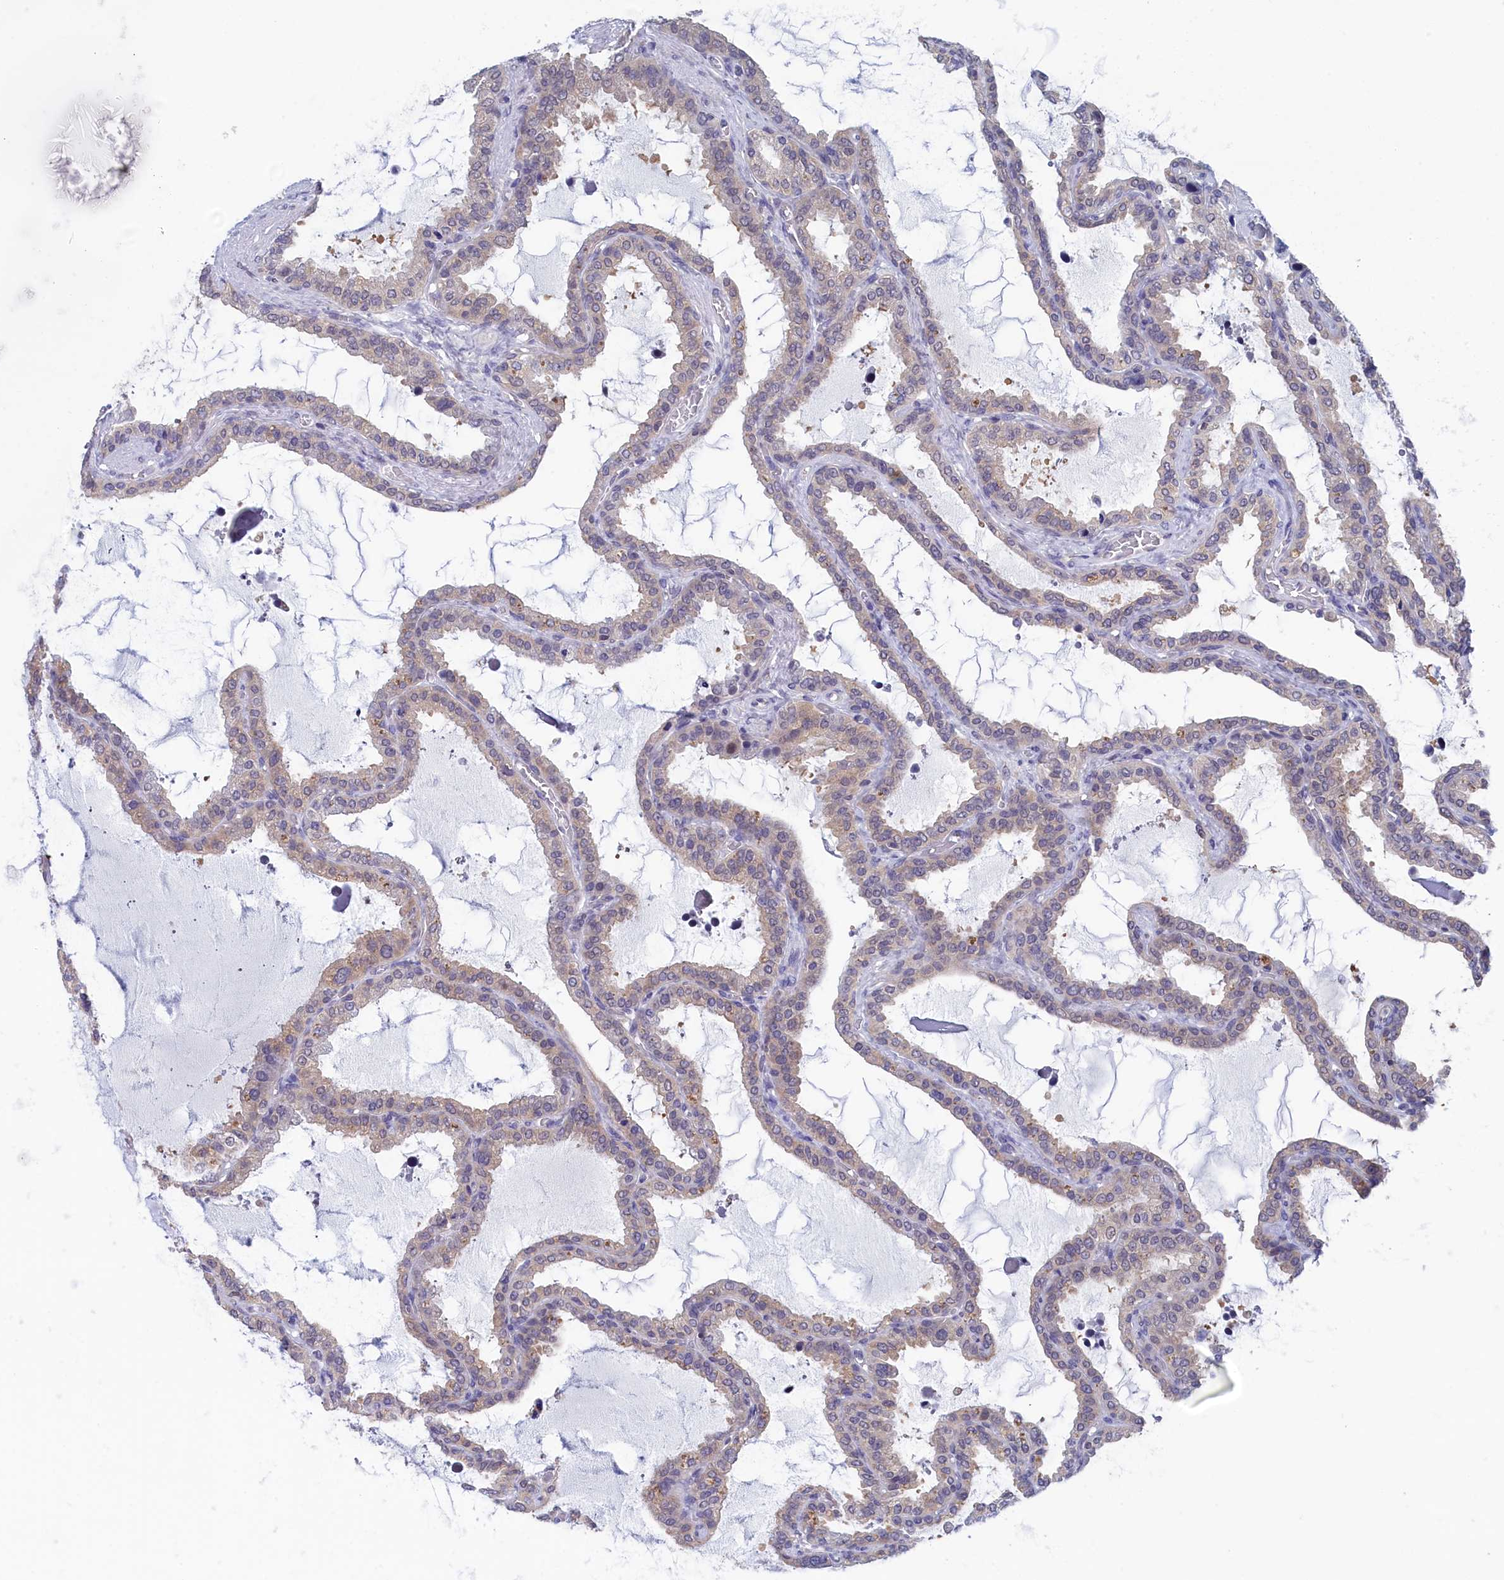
{"staining": {"intensity": "weak", "quantity": "25%-75%", "location": "cytoplasmic/membranous"}, "tissue": "seminal vesicle", "cell_type": "Glandular cells", "image_type": "normal", "snomed": [{"axis": "morphology", "description": "Normal tissue, NOS"}, {"axis": "topography", "description": "Seminal veicle"}], "caption": "DAB immunohistochemical staining of normal human seminal vesicle reveals weak cytoplasmic/membranous protein positivity in about 25%-75% of glandular cells. Using DAB (brown) and hematoxylin (blue) stains, captured at high magnification using brightfield microscopy.", "gene": "PGP", "patient": {"sex": "male", "age": 46}}